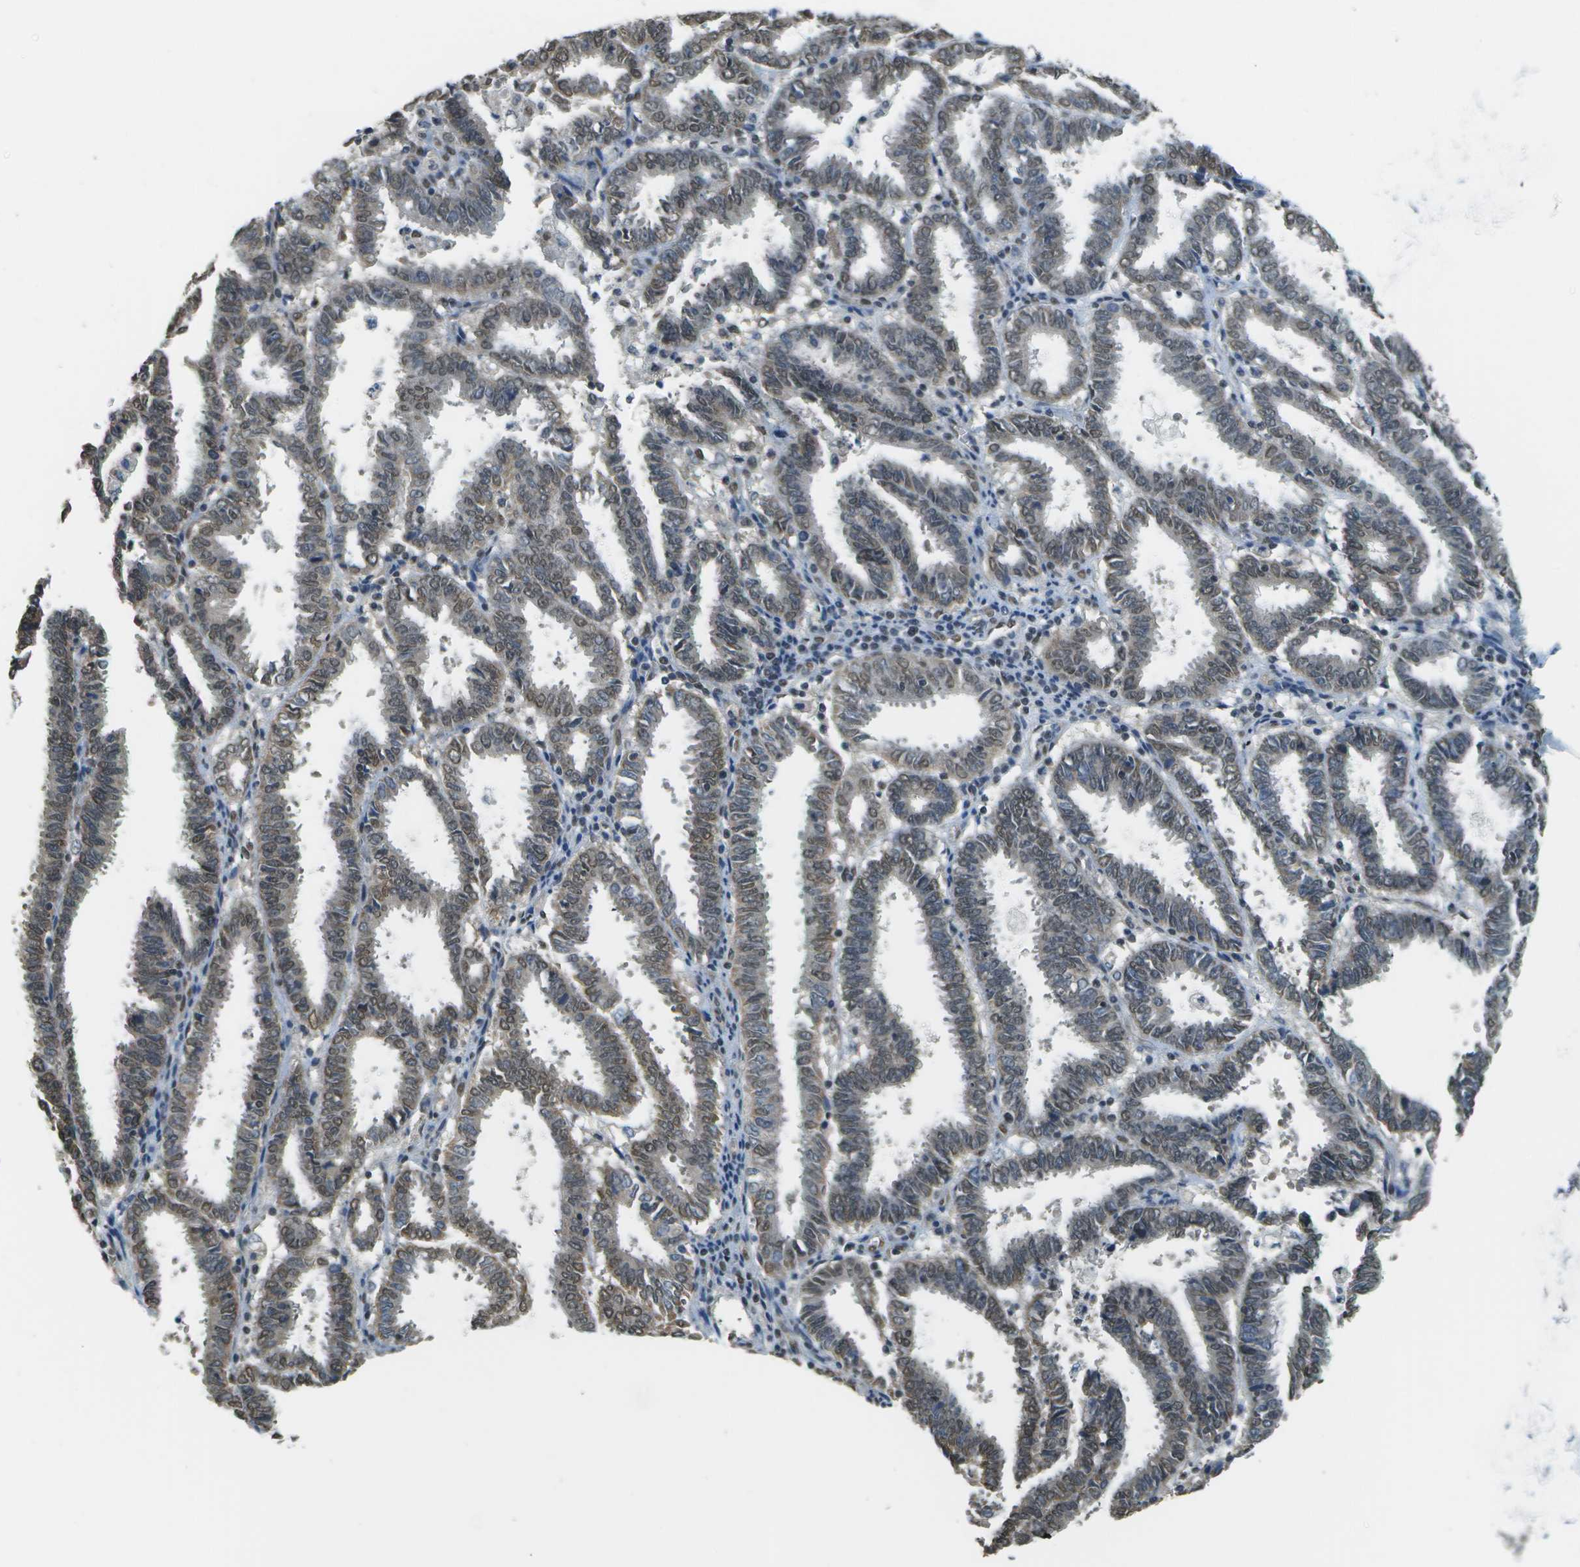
{"staining": {"intensity": "weak", "quantity": "25%-75%", "location": "cytoplasmic/membranous,nuclear"}, "tissue": "endometrial cancer", "cell_type": "Tumor cells", "image_type": "cancer", "snomed": [{"axis": "morphology", "description": "Adenocarcinoma, NOS"}, {"axis": "topography", "description": "Uterus"}], "caption": "This is an image of immunohistochemistry staining of adenocarcinoma (endometrial), which shows weak expression in the cytoplasmic/membranous and nuclear of tumor cells.", "gene": "ABL2", "patient": {"sex": "female", "age": 83}}